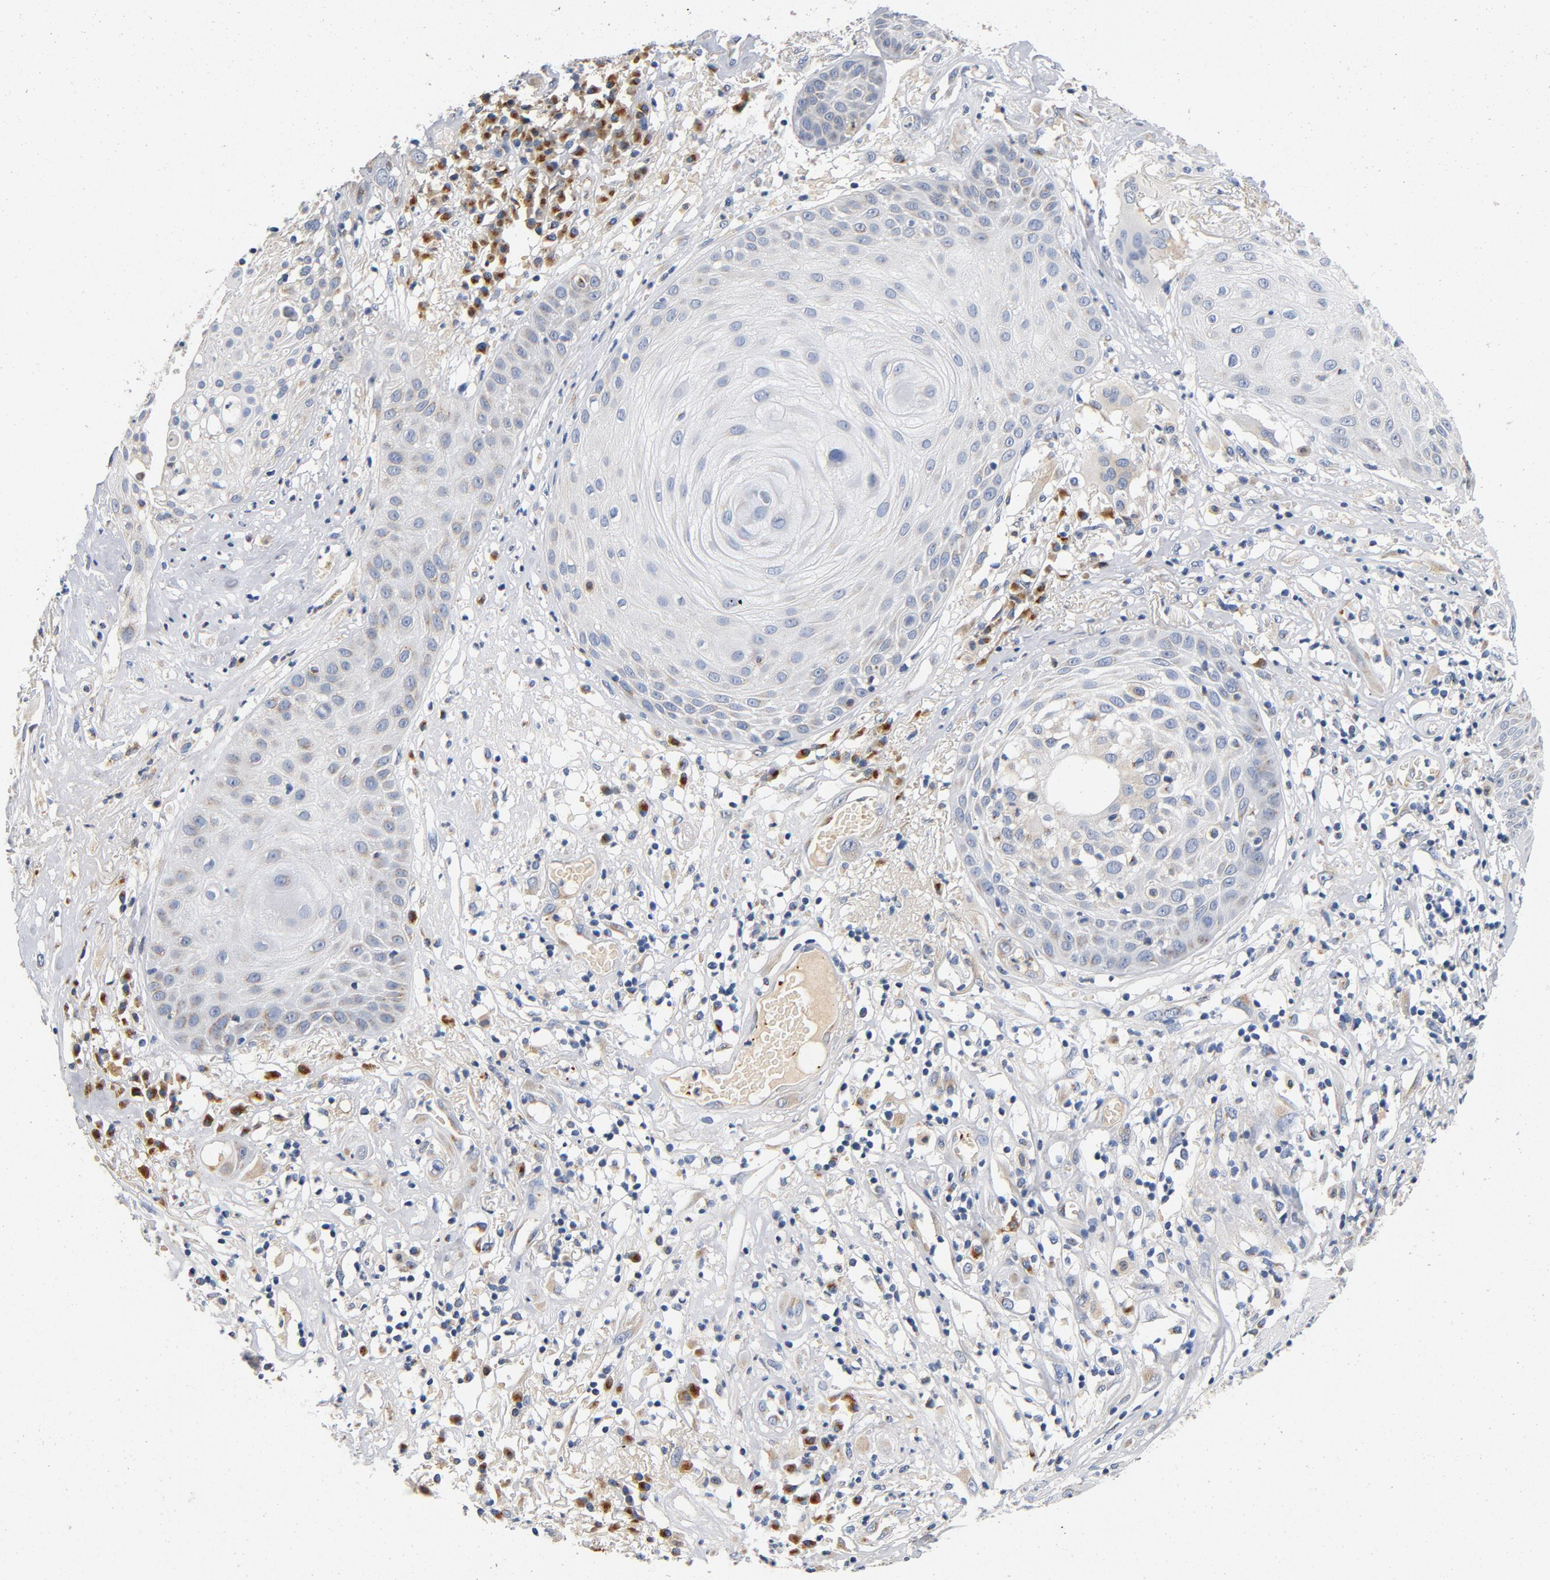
{"staining": {"intensity": "negative", "quantity": "none", "location": "none"}, "tissue": "skin cancer", "cell_type": "Tumor cells", "image_type": "cancer", "snomed": [{"axis": "morphology", "description": "Squamous cell carcinoma, NOS"}, {"axis": "topography", "description": "Skin"}], "caption": "Skin squamous cell carcinoma stained for a protein using immunohistochemistry reveals no staining tumor cells.", "gene": "LMAN2", "patient": {"sex": "male", "age": 65}}